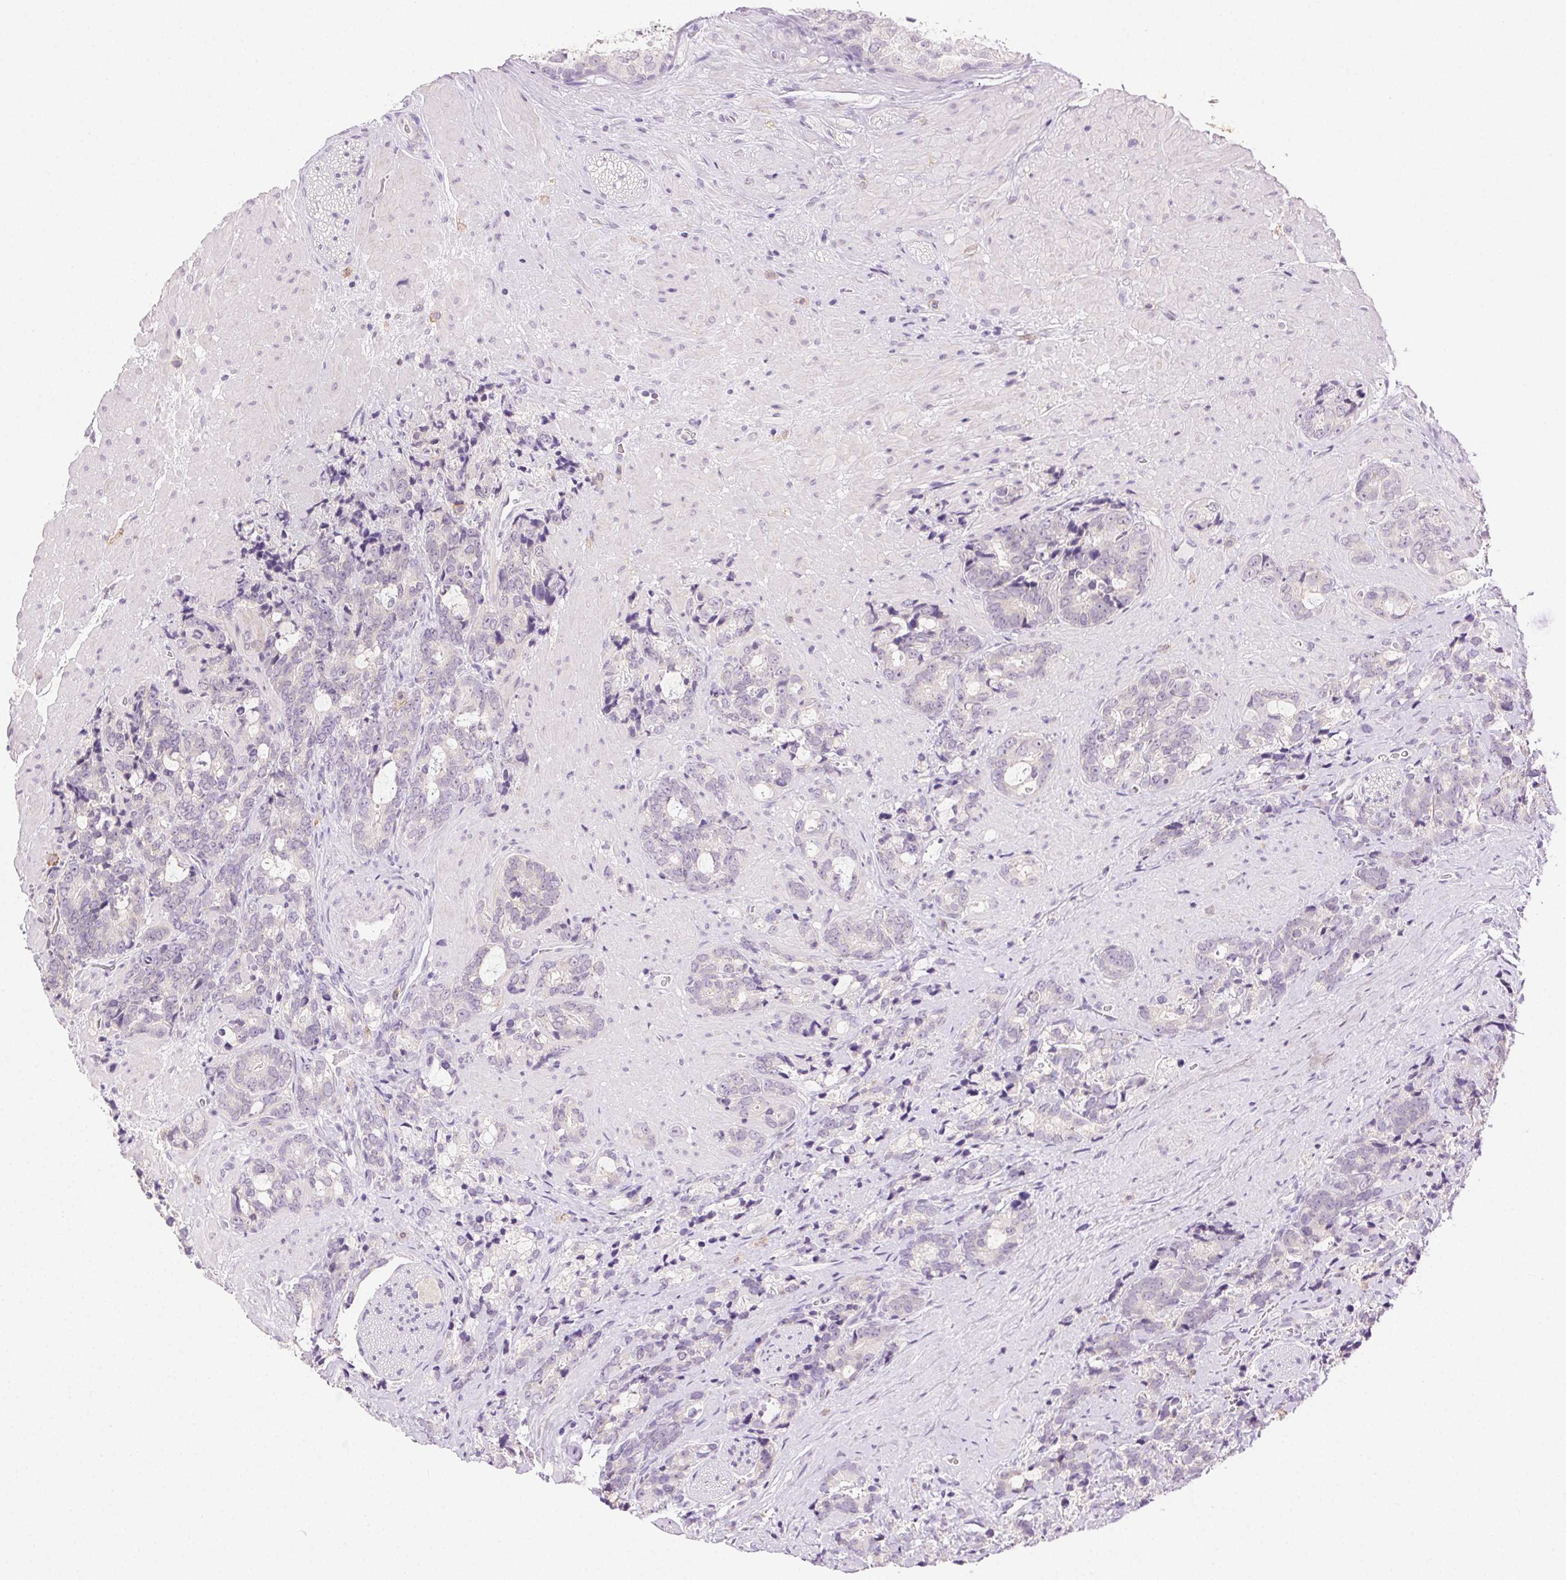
{"staining": {"intensity": "negative", "quantity": "none", "location": "none"}, "tissue": "prostate cancer", "cell_type": "Tumor cells", "image_type": "cancer", "snomed": [{"axis": "morphology", "description": "Adenocarcinoma, High grade"}, {"axis": "topography", "description": "Prostate"}], "caption": "IHC photomicrograph of adenocarcinoma (high-grade) (prostate) stained for a protein (brown), which reveals no expression in tumor cells.", "gene": "AKAP5", "patient": {"sex": "male", "age": 74}}